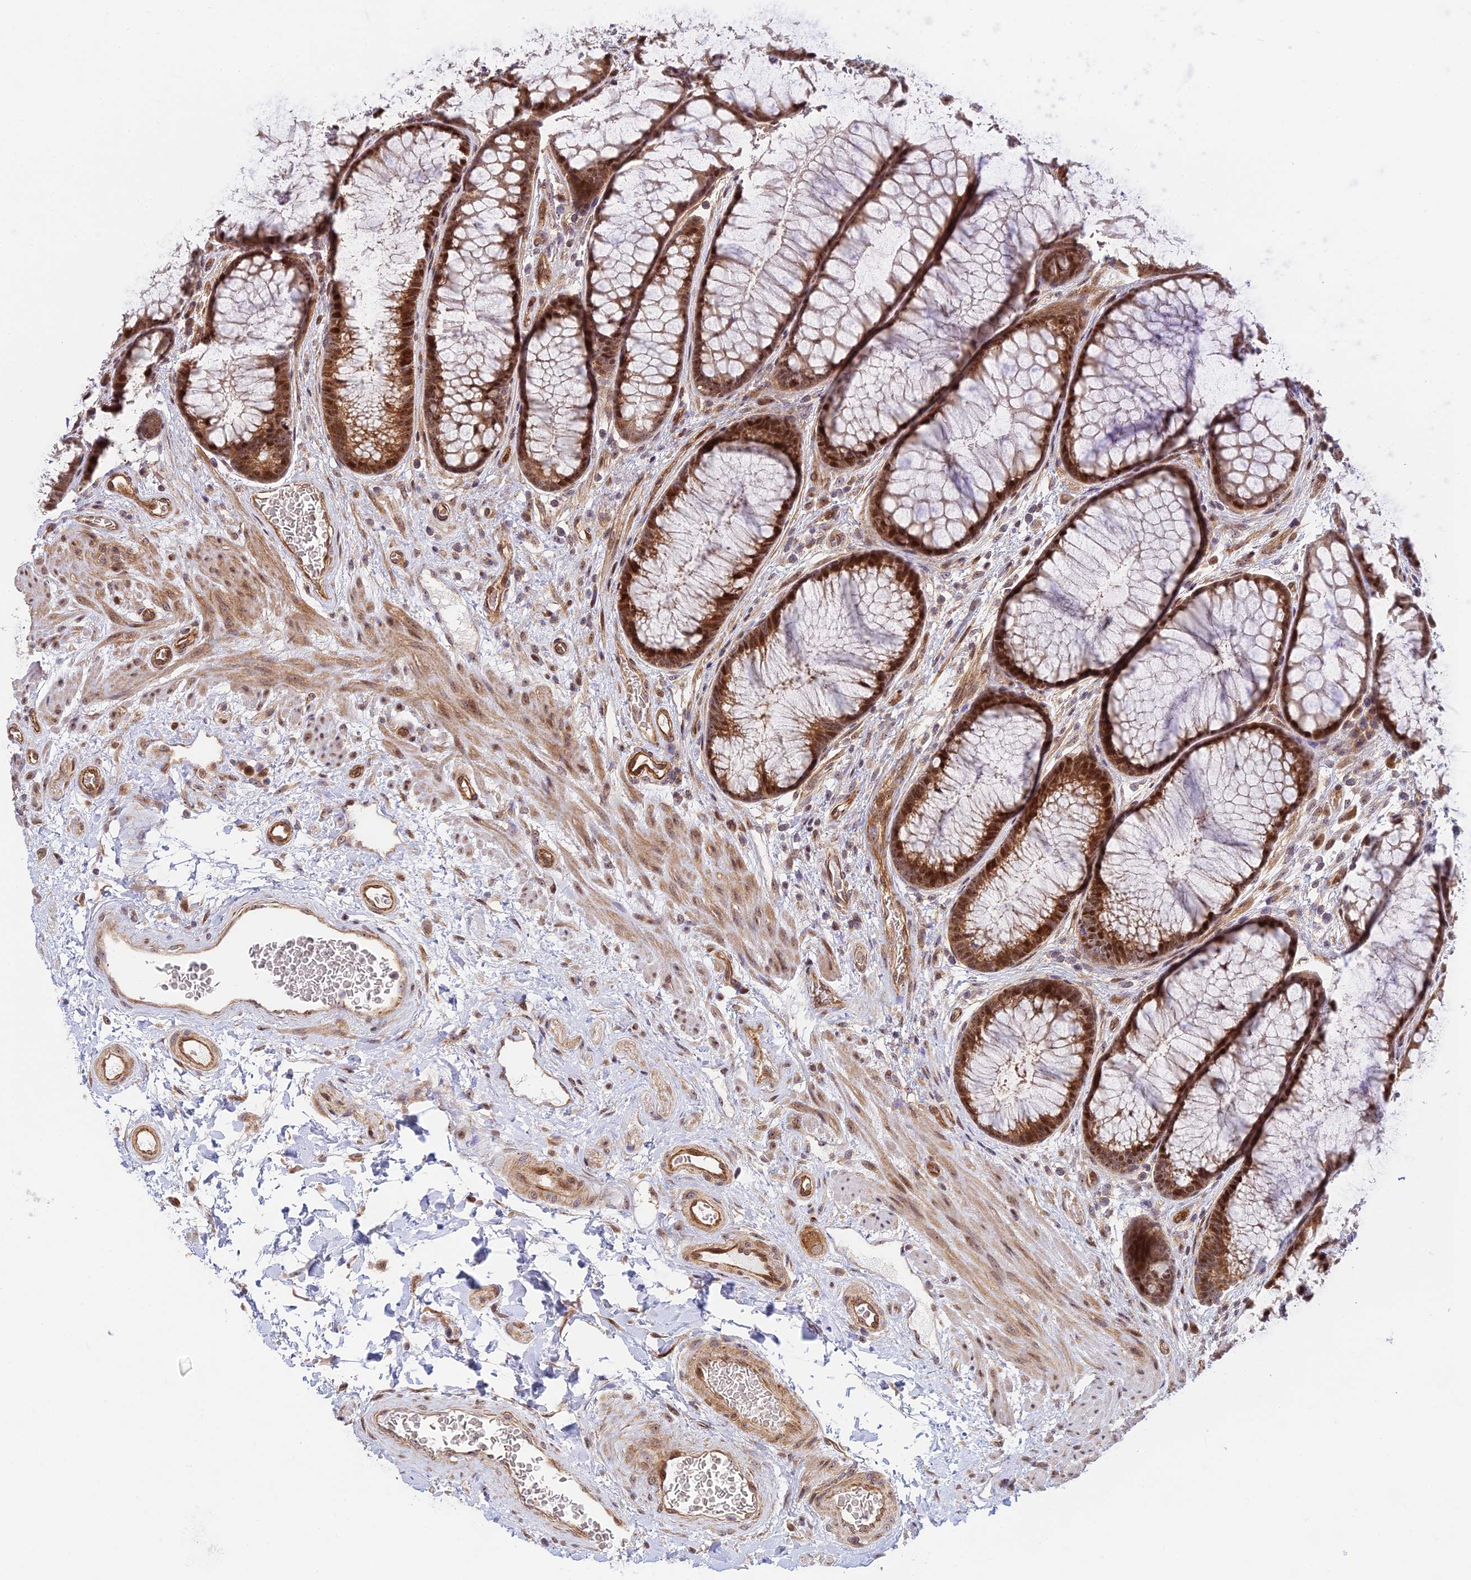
{"staining": {"intensity": "moderate", "quantity": ">75%", "location": "cytoplasmic/membranous,nuclear"}, "tissue": "colon", "cell_type": "Endothelial cells", "image_type": "normal", "snomed": [{"axis": "morphology", "description": "Normal tissue, NOS"}, {"axis": "topography", "description": "Colon"}], "caption": "IHC photomicrograph of normal colon: human colon stained using immunohistochemistry reveals medium levels of moderate protein expression localized specifically in the cytoplasmic/membranous,nuclear of endothelial cells, appearing as a cytoplasmic/membranous,nuclear brown color.", "gene": "UFSP2", "patient": {"sex": "female", "age": 82}}